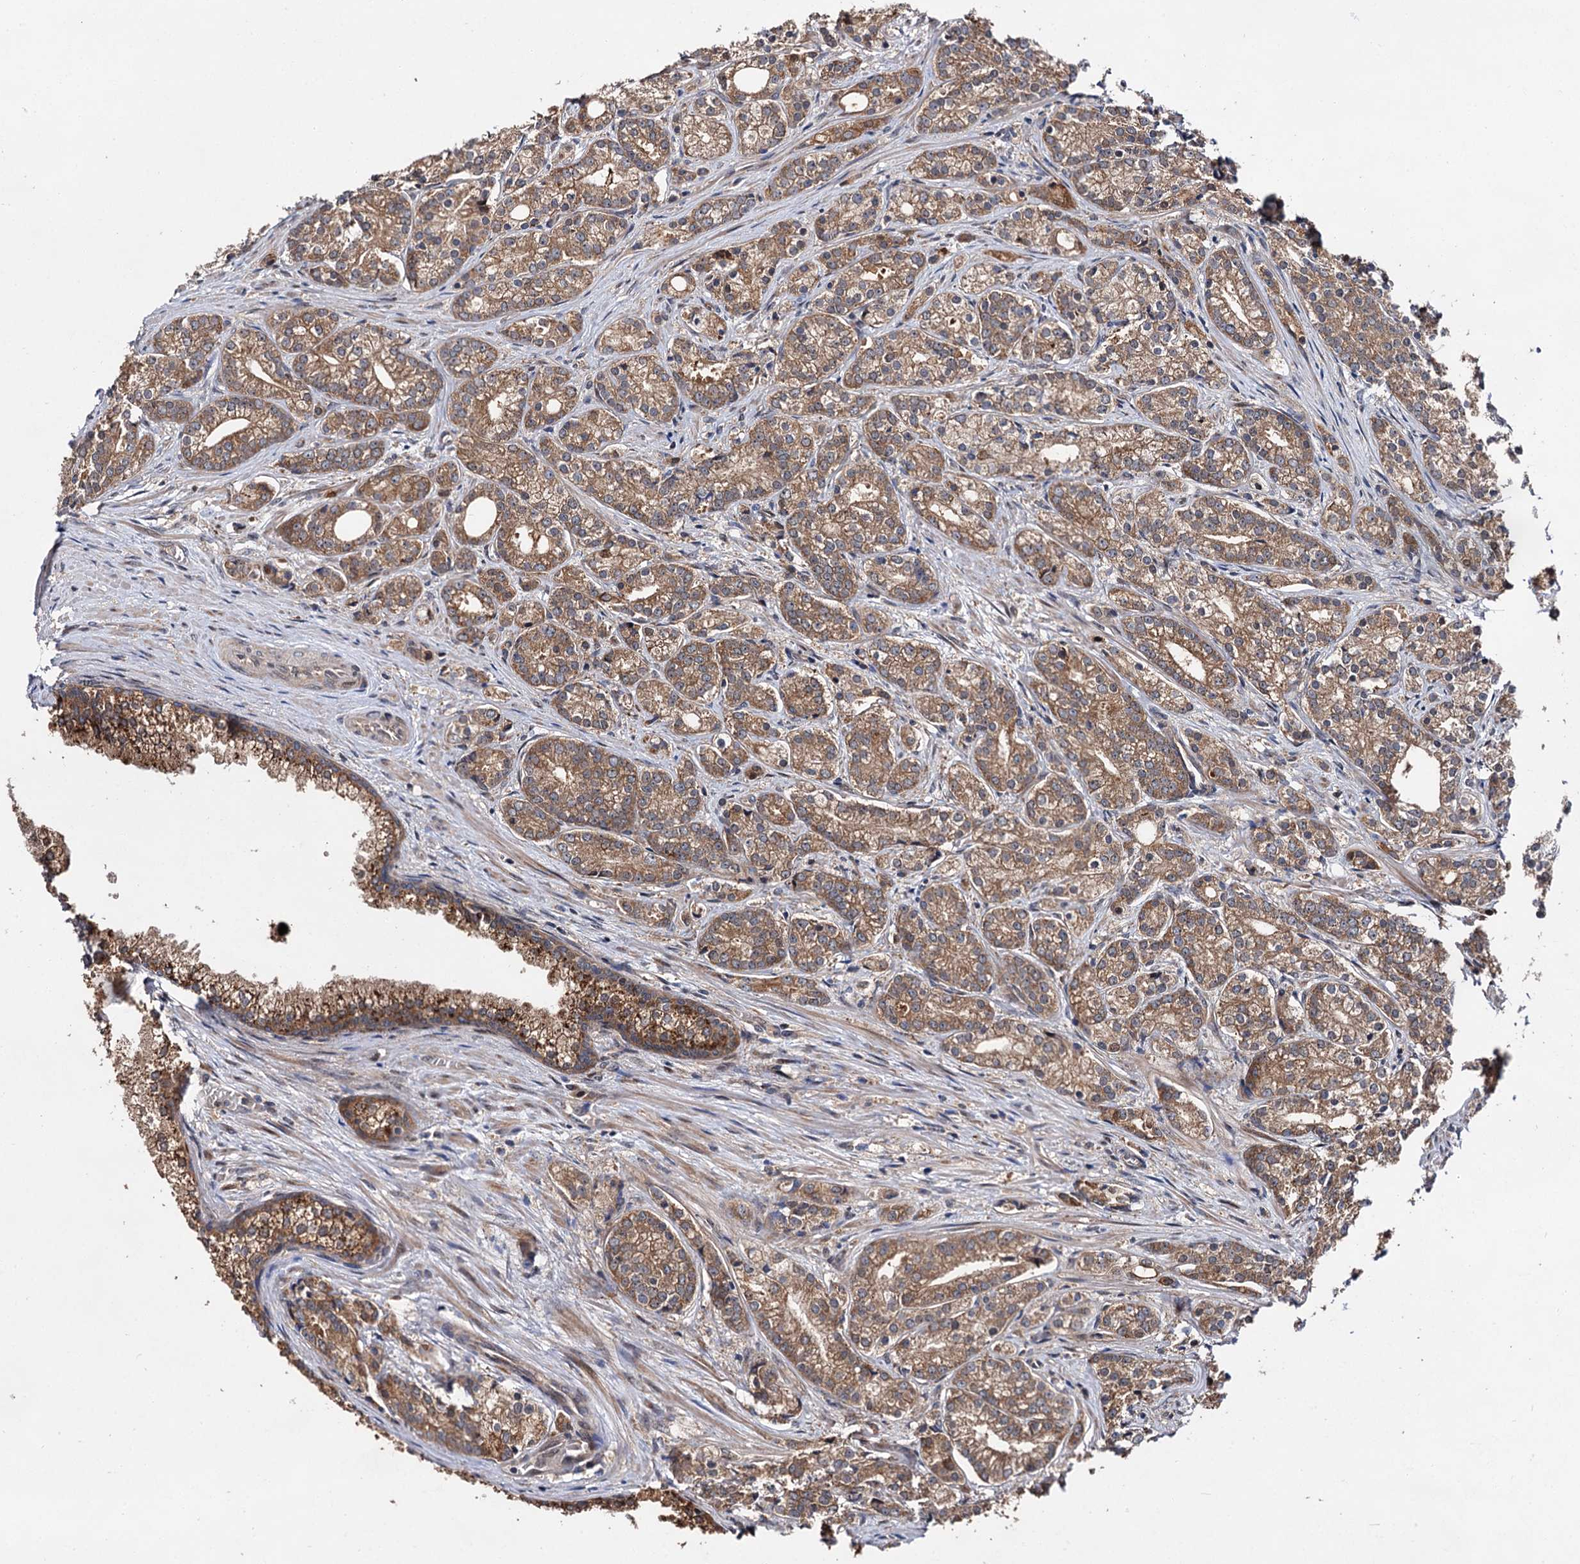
{"staining": {"intensity": "moderate", "quantity": ">75%", "location": "cytoplasmic/membranous"}, "tissue": "prostate cancer", "cell_type": "Tumor cells", "image_type": "cancer", "snomed": [{"axis": "morphology", "description": "Adenocarcinoma, Low grade"}, {"axis": "topography", "description": "Prostate"}], "caption": "This micrograph displays prostate cancer (adenocarcinoma (low-grade)) stained with immunohistochemistry to label a protein in brown. The cytoplasmic/membranous of tumor cells show moderate positivity for the protein. Nuclei are counter-stained blue.", "gene": "NAA25", "patient": {"sex": "male", "age": 71}}